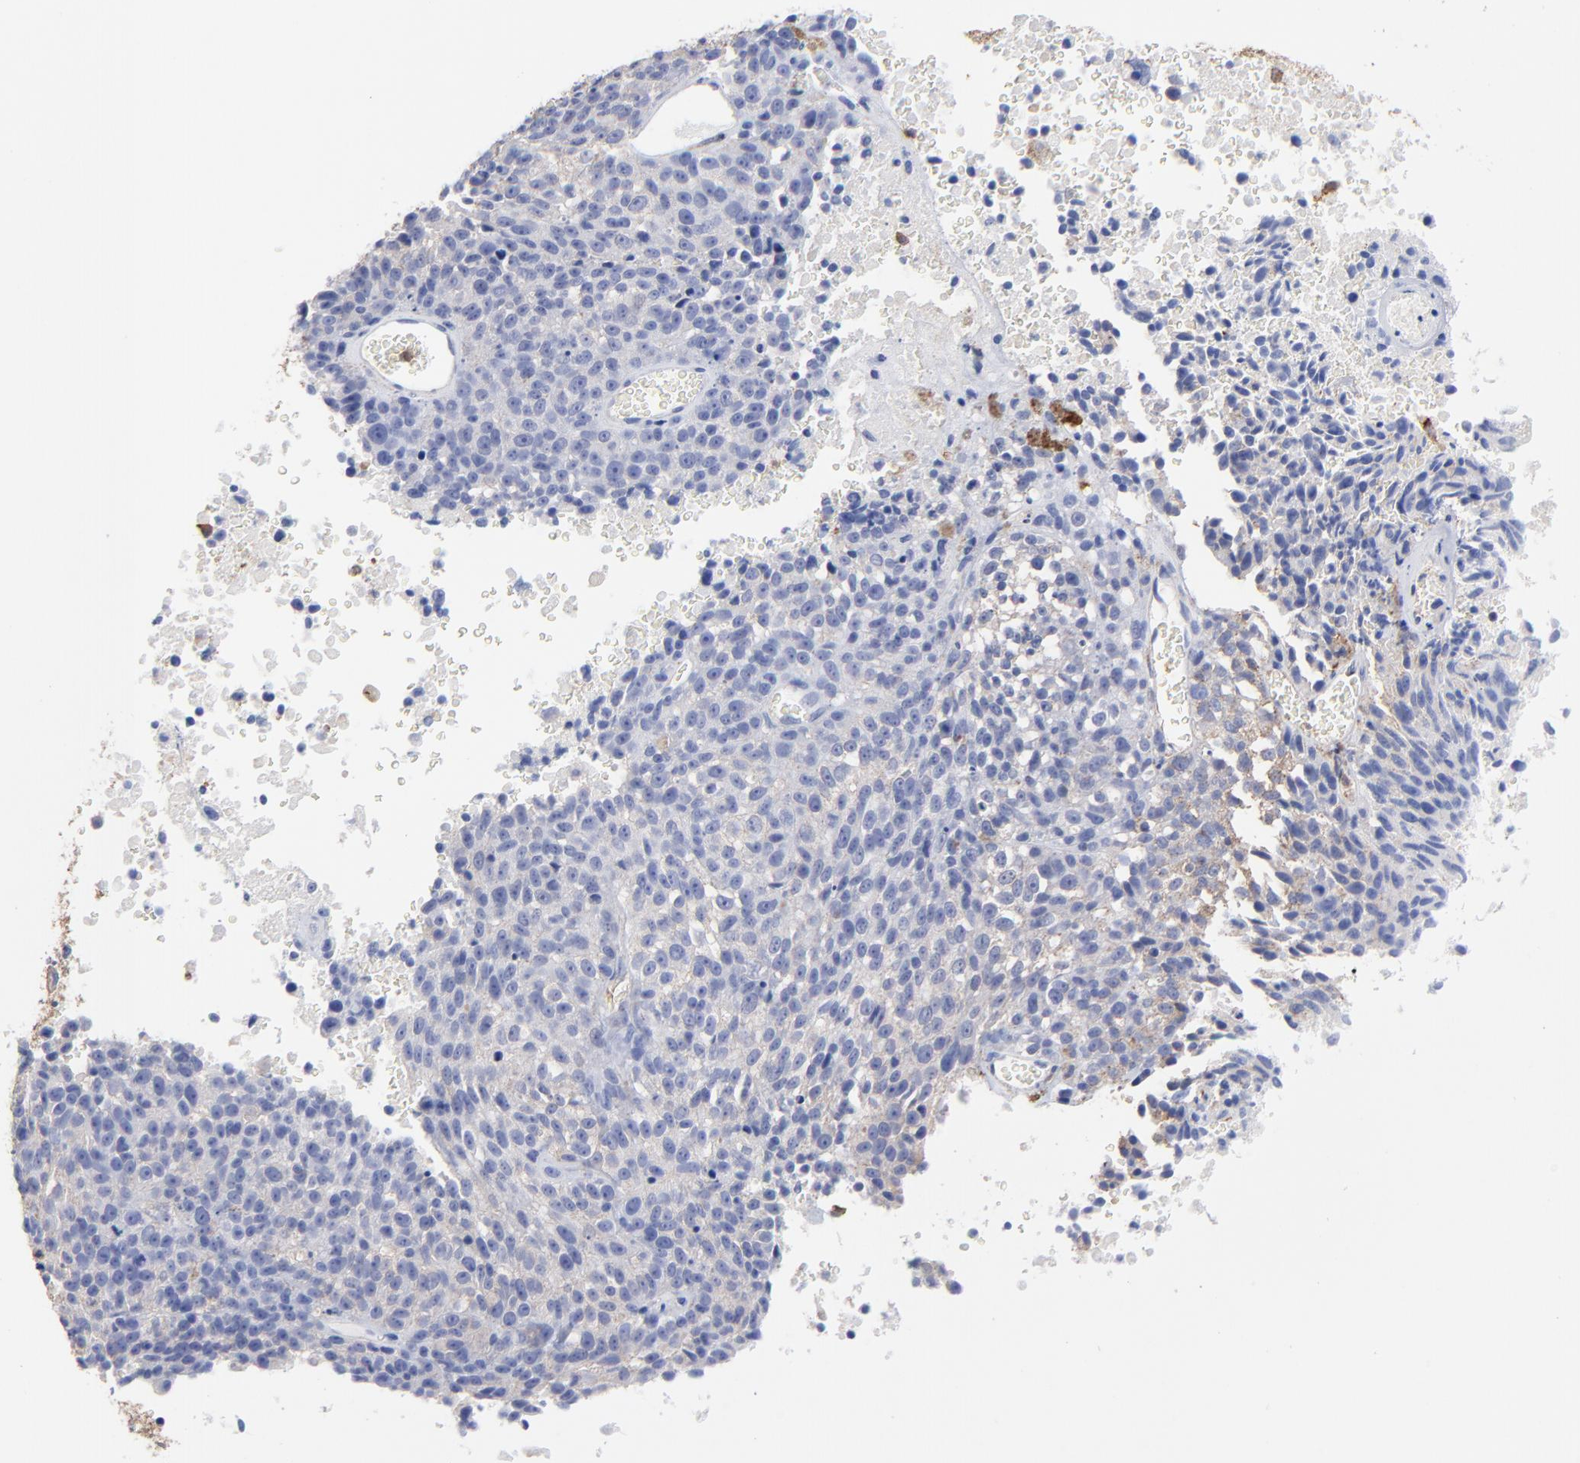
{"staining": {"intensity": "weak", "quantity": "25%-75%", "location": "cytoplasmic/membranous"}, "tissue": "melanoma", "cell_type": "Tumor cells", "image_type": "cancer", "snomed": [{"axis": "morphology", "description": "Malignant melanoma, Metastatic site"}, {"axis": "topography", "description": "Cerebral cortex"}], "caption": "Protein staining exhibits weak cytoplasmic/membranous positivity in about 25%-75% of tumor cells in malignant melanoma (metastatic site).", "gene": "ASL", "patient": {"sex": "female", "age": 52}}